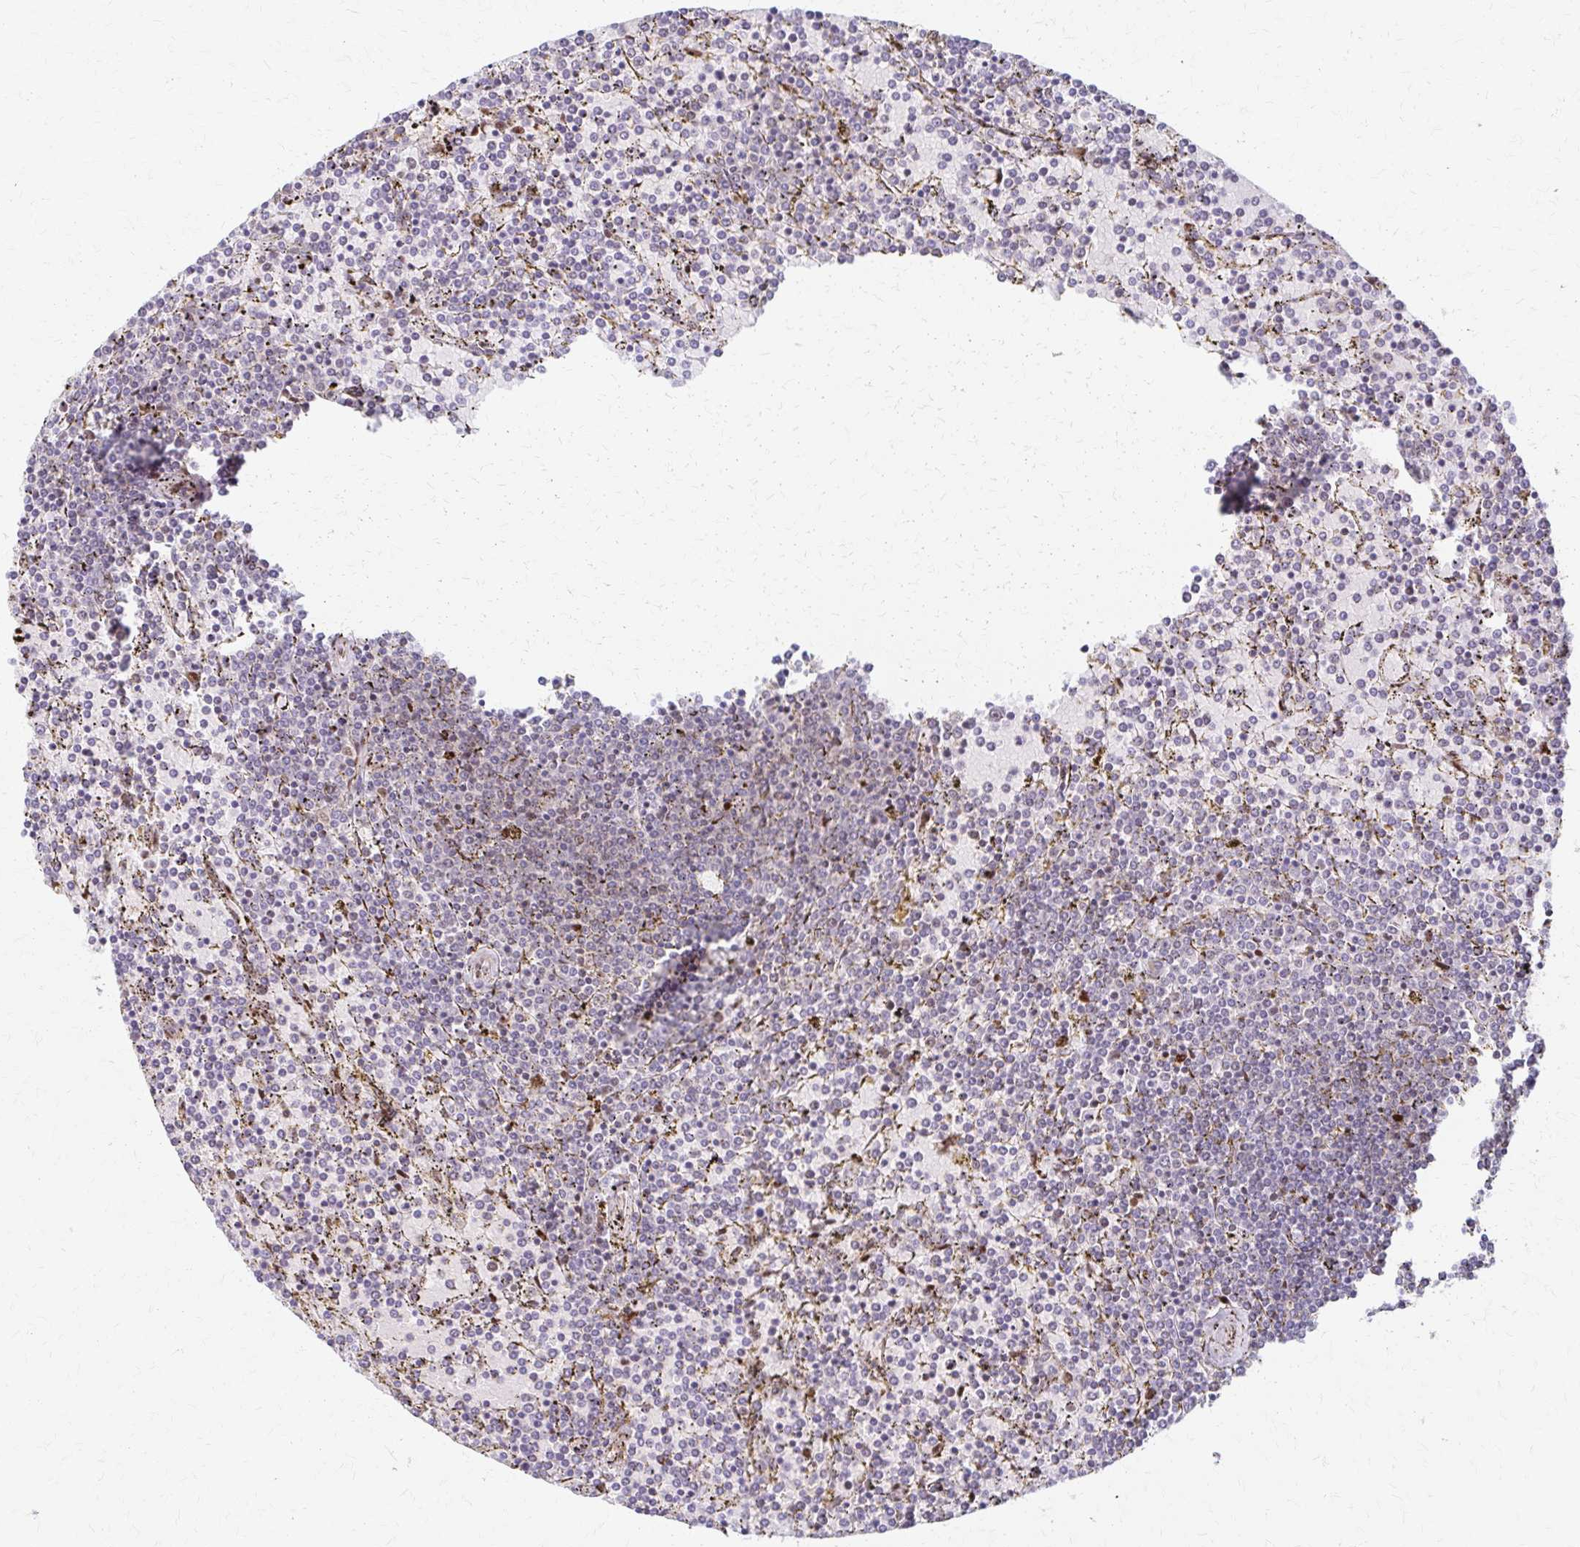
{"staining": {"intensity": "negative", "quantity": "none", "location": "none"}, "tissue": "lymphoma", "cell_type": "Tumor cells", "image_type": "cancer", "snomed": [{"axis": "morphology", "description": "Malignant lymphoma, non-Hodgkin's type, Low grade"}, {"axis": "topography", "description": "Spleen"}], "caption": "The photomicrograph displays no significant expression in tumor cells of malignant lymphoma, non-Hodgkin's type (low-grade). (Stains: DAB IHC with hematoxylin counter stain, Microscopy: brightfield microscopy at high magnification).", "gene": "PSMD7", "patient": {"sex": "female", "age": 77}}